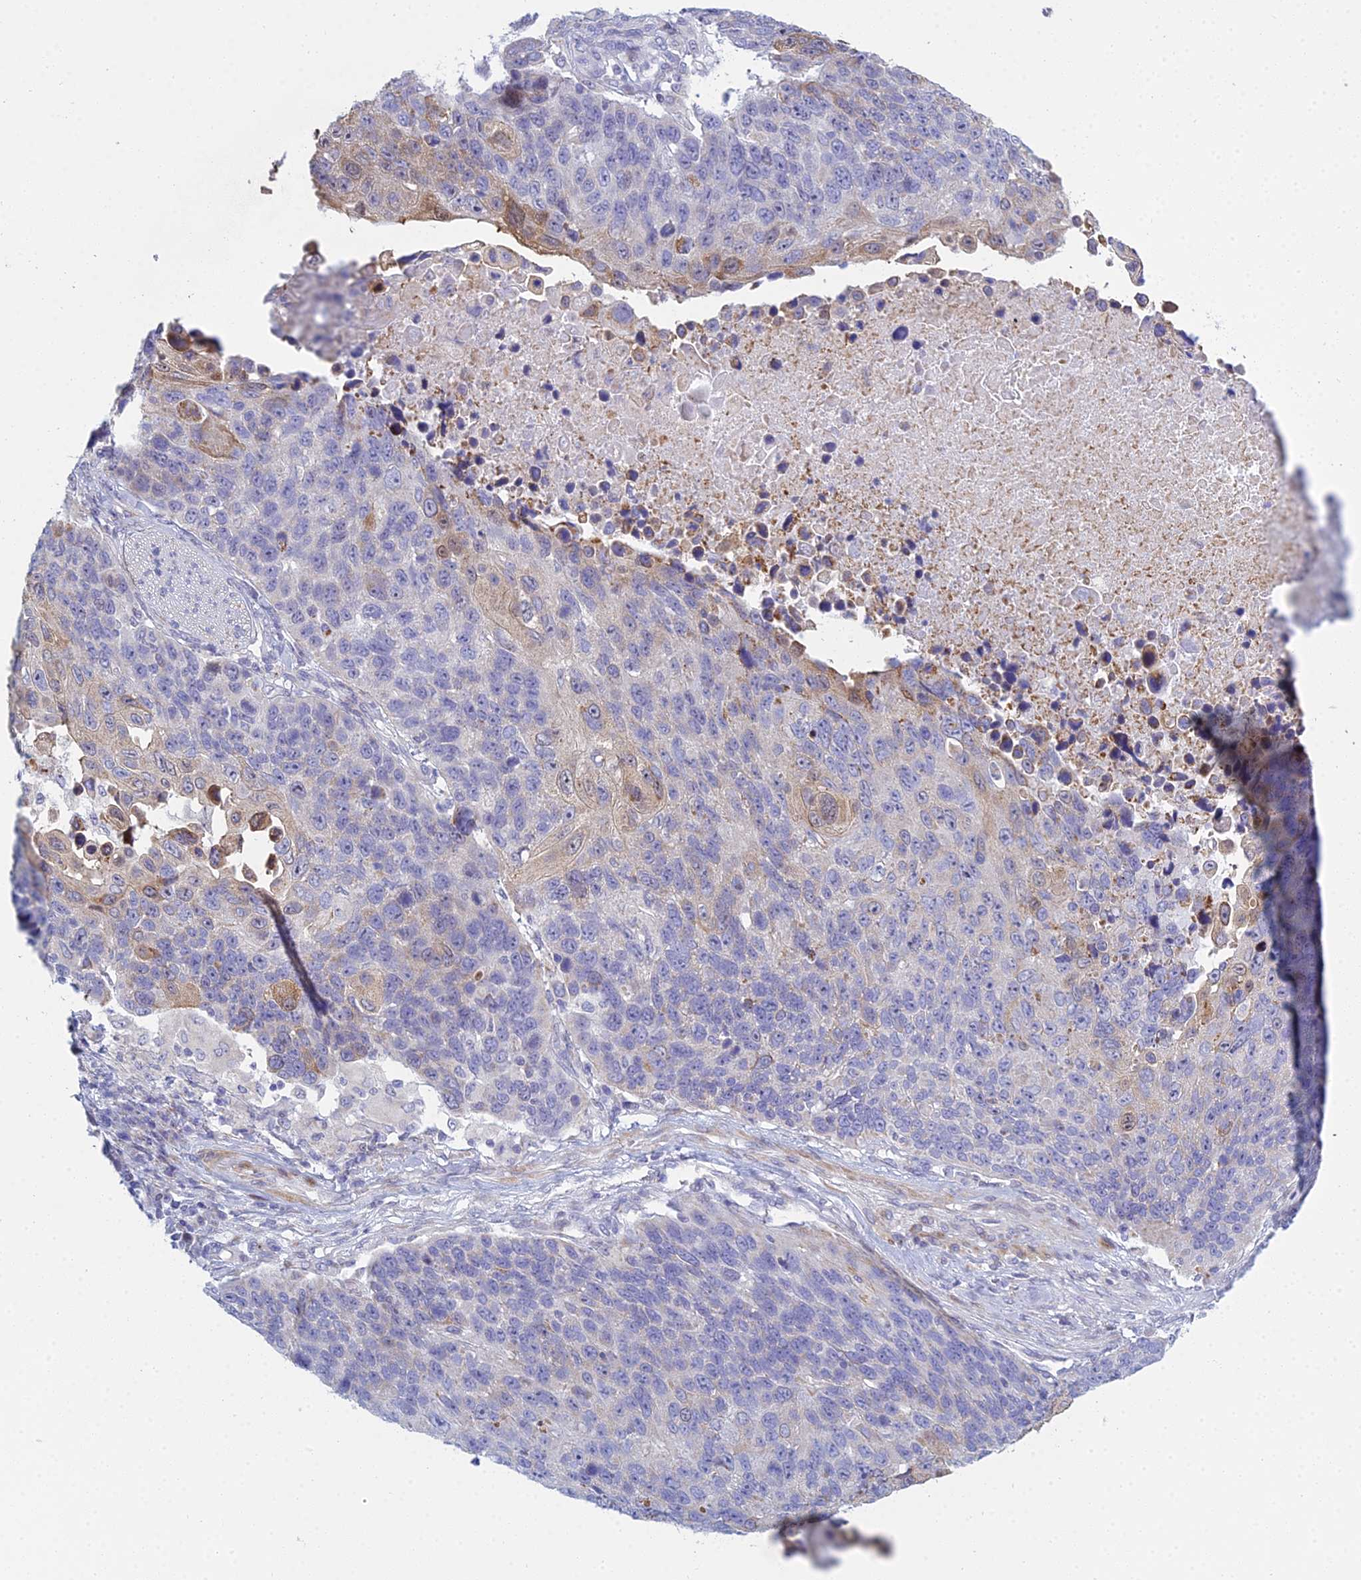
{"staining": {"intensity": "weak", "quantity": "<25%", "location": "cytoplasmic/membranous"}, "tissue": "lung cancer", "cell_type": "Tumor cells", "image_type": "cancer", "snomed": [{"axis": "morphology", "description": "Normal tissue, NOS"}, {"axis": "morphology", "description": "Squamous cell carcinoma, NOS"}, {"axis": "topography", "description": "Lymph node"}, {"axis": "topography", "description": "Lung"}], "caption": "A high-resolution image shows immunohistochemistry (IHC) staining of lung squamous cell carcinoma, which demonstrates no significant positivity in tumor cells.", "gene": "PRR13", "patient": {"sex": "male", "age": 66}}